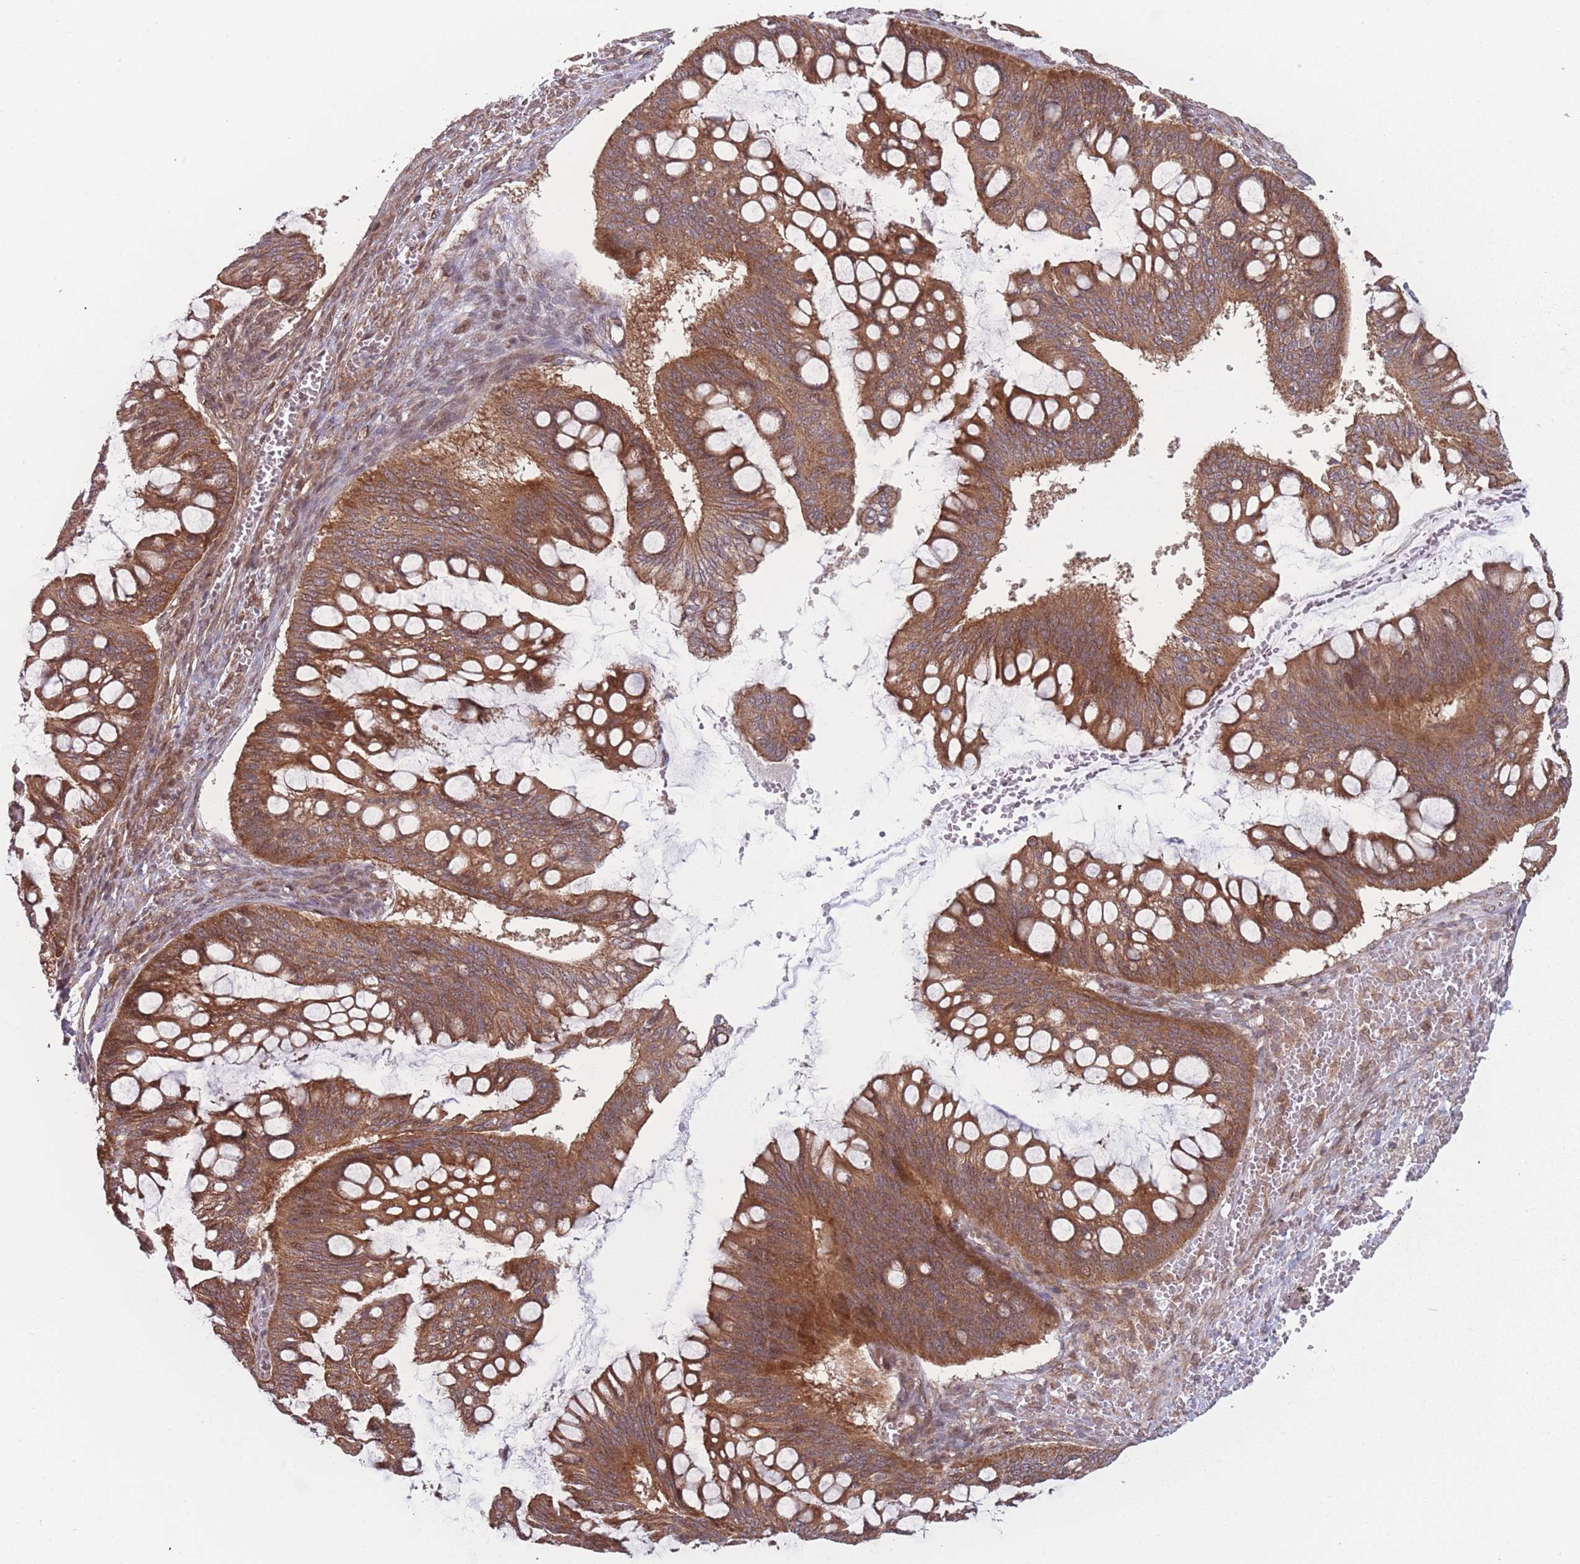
{"staining": {"intensity": "moderate", "quantity": ">75%", "location": "cytoplasmic/membranous"}, "tissue": "ovarian cancer", "cell_type": "Tumor cells", "image_type": "cancer", "snomed": [{"axis": "morphology", "description": "Cystadenocarcinoma, mucinous, NOS"}, {"axis": "topography", "description": "Ovary"}], "caption": "A medium amount of moderate cytoplasmic/membranous expression is identified in approximately >75% of tumor cells in ovarian cancer (mucinous cystadenocarcinoma) tissue.", "gene": "RPS18", "patient": {"sex": "female", "age": 73}}